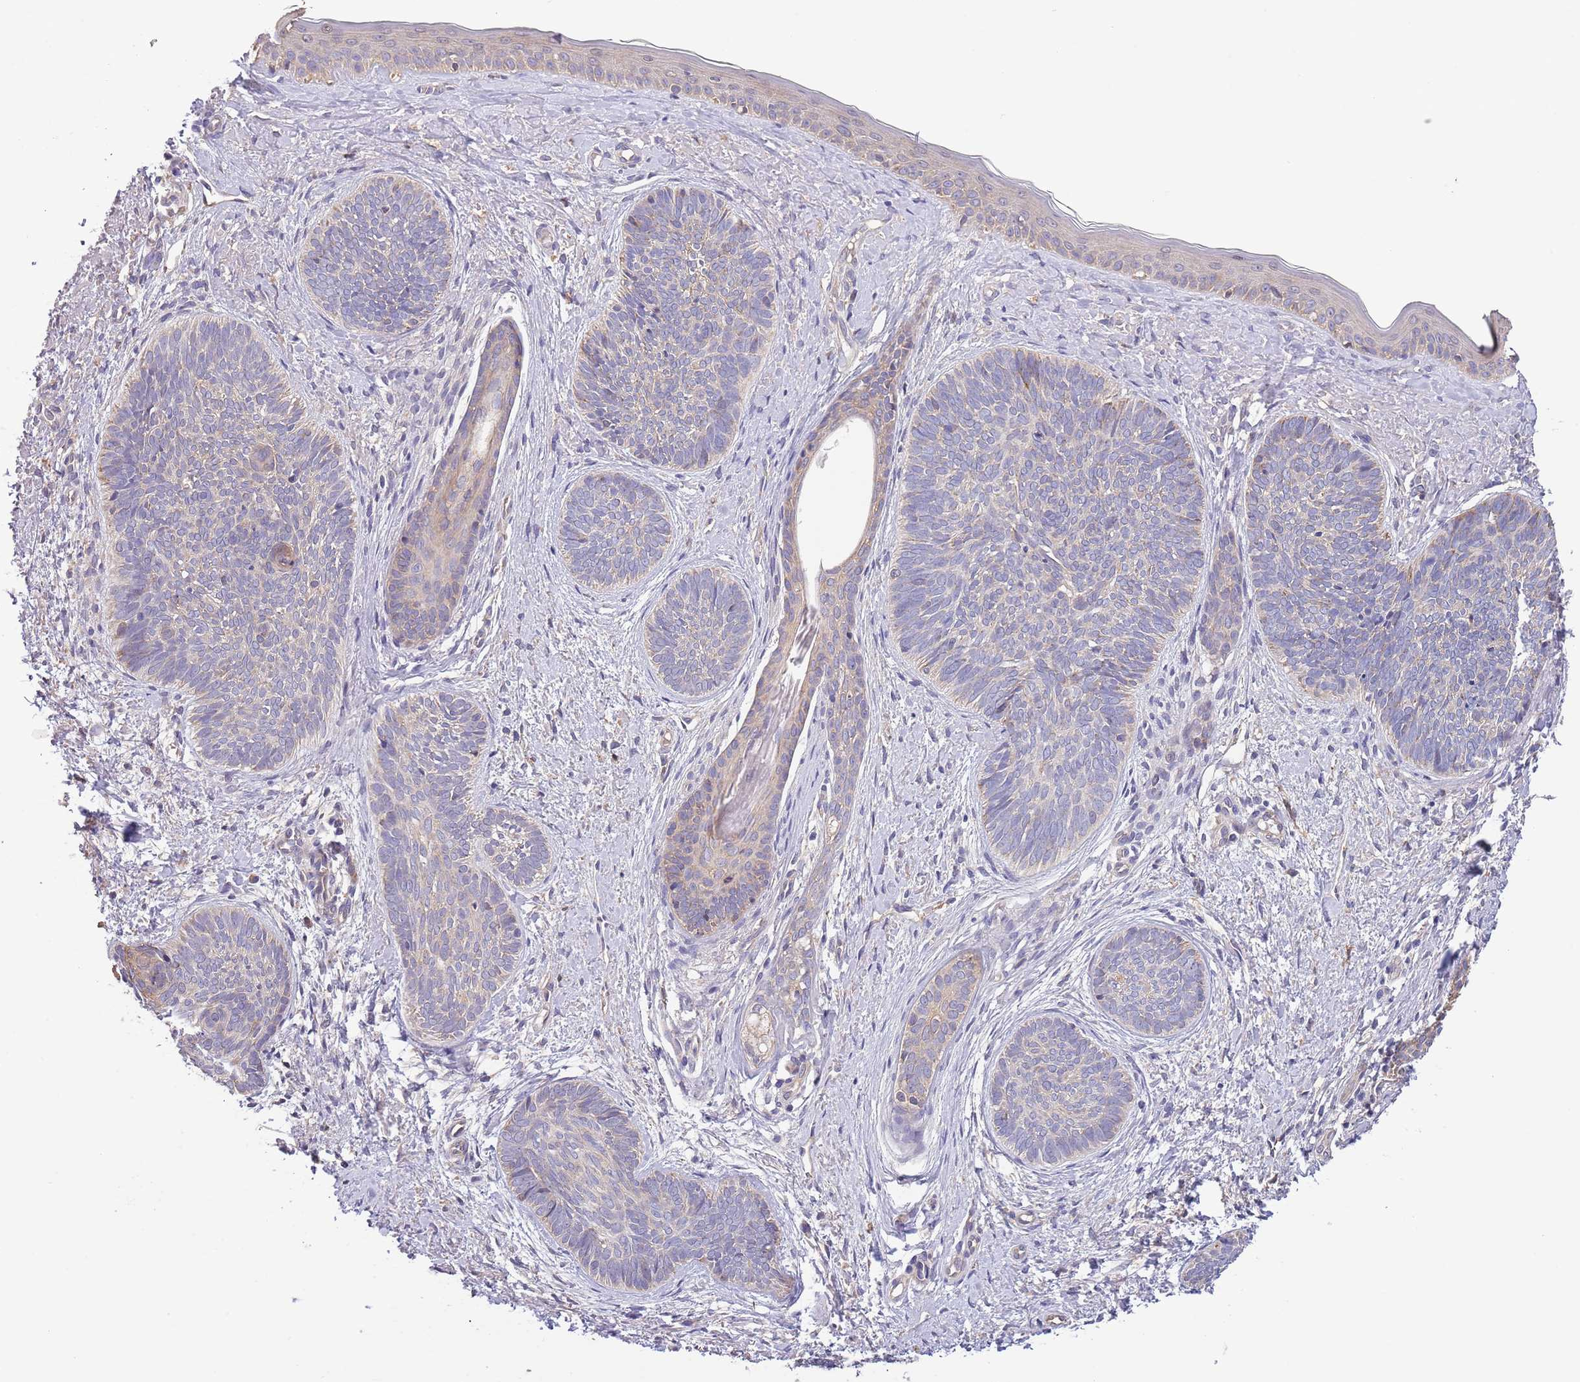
{"staining": {"intensity": "negative", "quantity": "none", "location": "none"}, "tissue": "skin cancer", "cell_type": "Tumor cells", "image_type": "cancer", "snomed": [{"axis": "morphology", "description": "Basal cell carcinoma"}, {"axis": "topography", "description": "Skin"}], "caption": "This is an immunohistochemistry image of human skin basal cell carcinoma. There is no staining in tumor cells.", "gene": "LIPJ", "patient": {"sex": "female", "age": 81}}